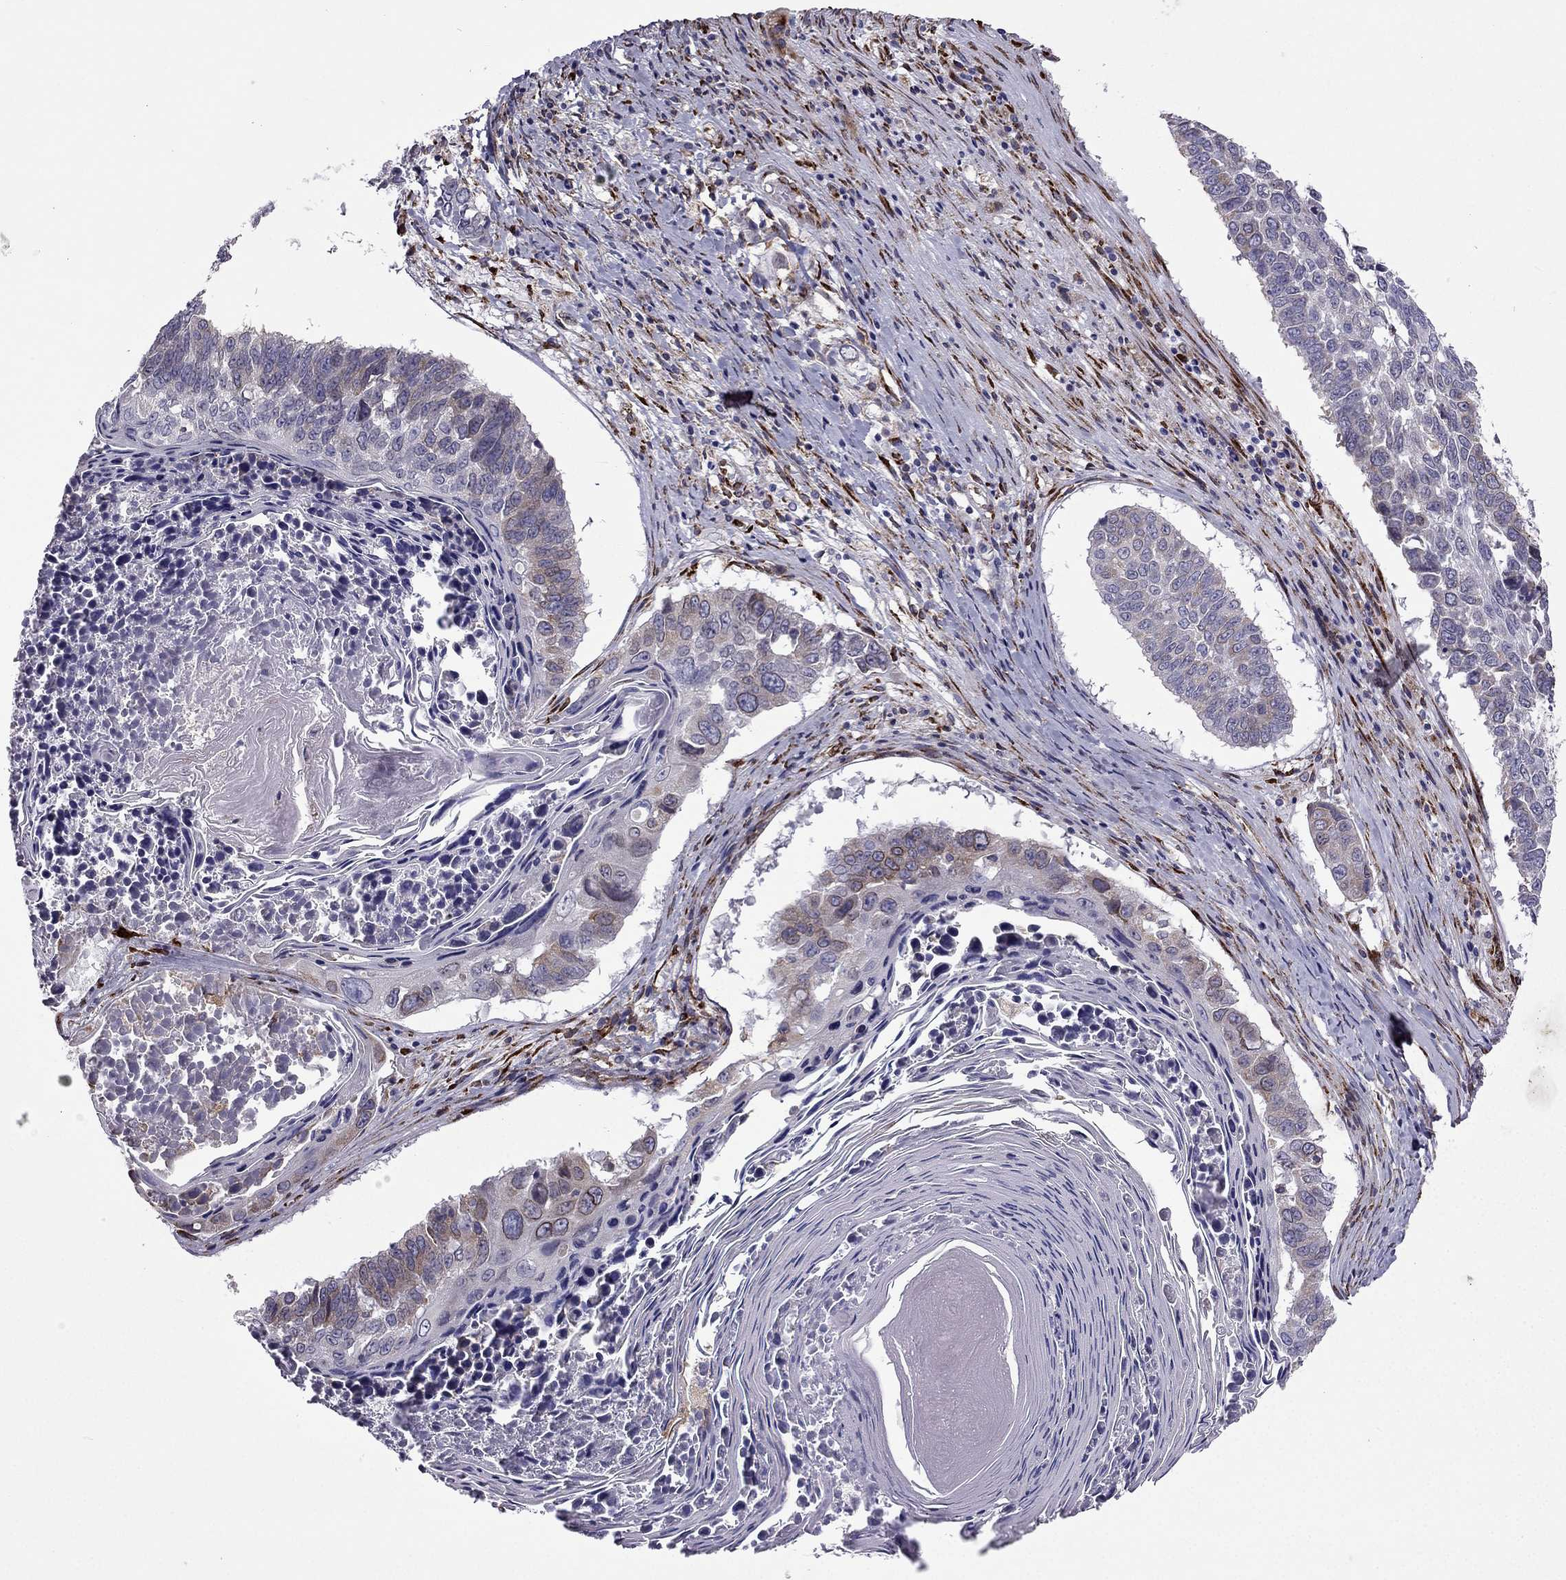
{"staining": {"intensity": "weak", "quantity": "<25%", "location": "cytoplasmic/membranous"}, "tissue": "lung cancer", "cell_type": "Tumor cells", "image_type": "cancer", "snomed": [{"axis": "morphology", "description": "Squamous cell carcinoma, NOS"}, {"axis": "topography", "description": "Lung"}], "caption": "Squamous cell carcinoma (lung) stained for a protein using immunohistochemistry (IHC) exhibits no positivity tumor cells.", "gene": "IKBIP", "patient": {"sex": "male", "age": 73}}